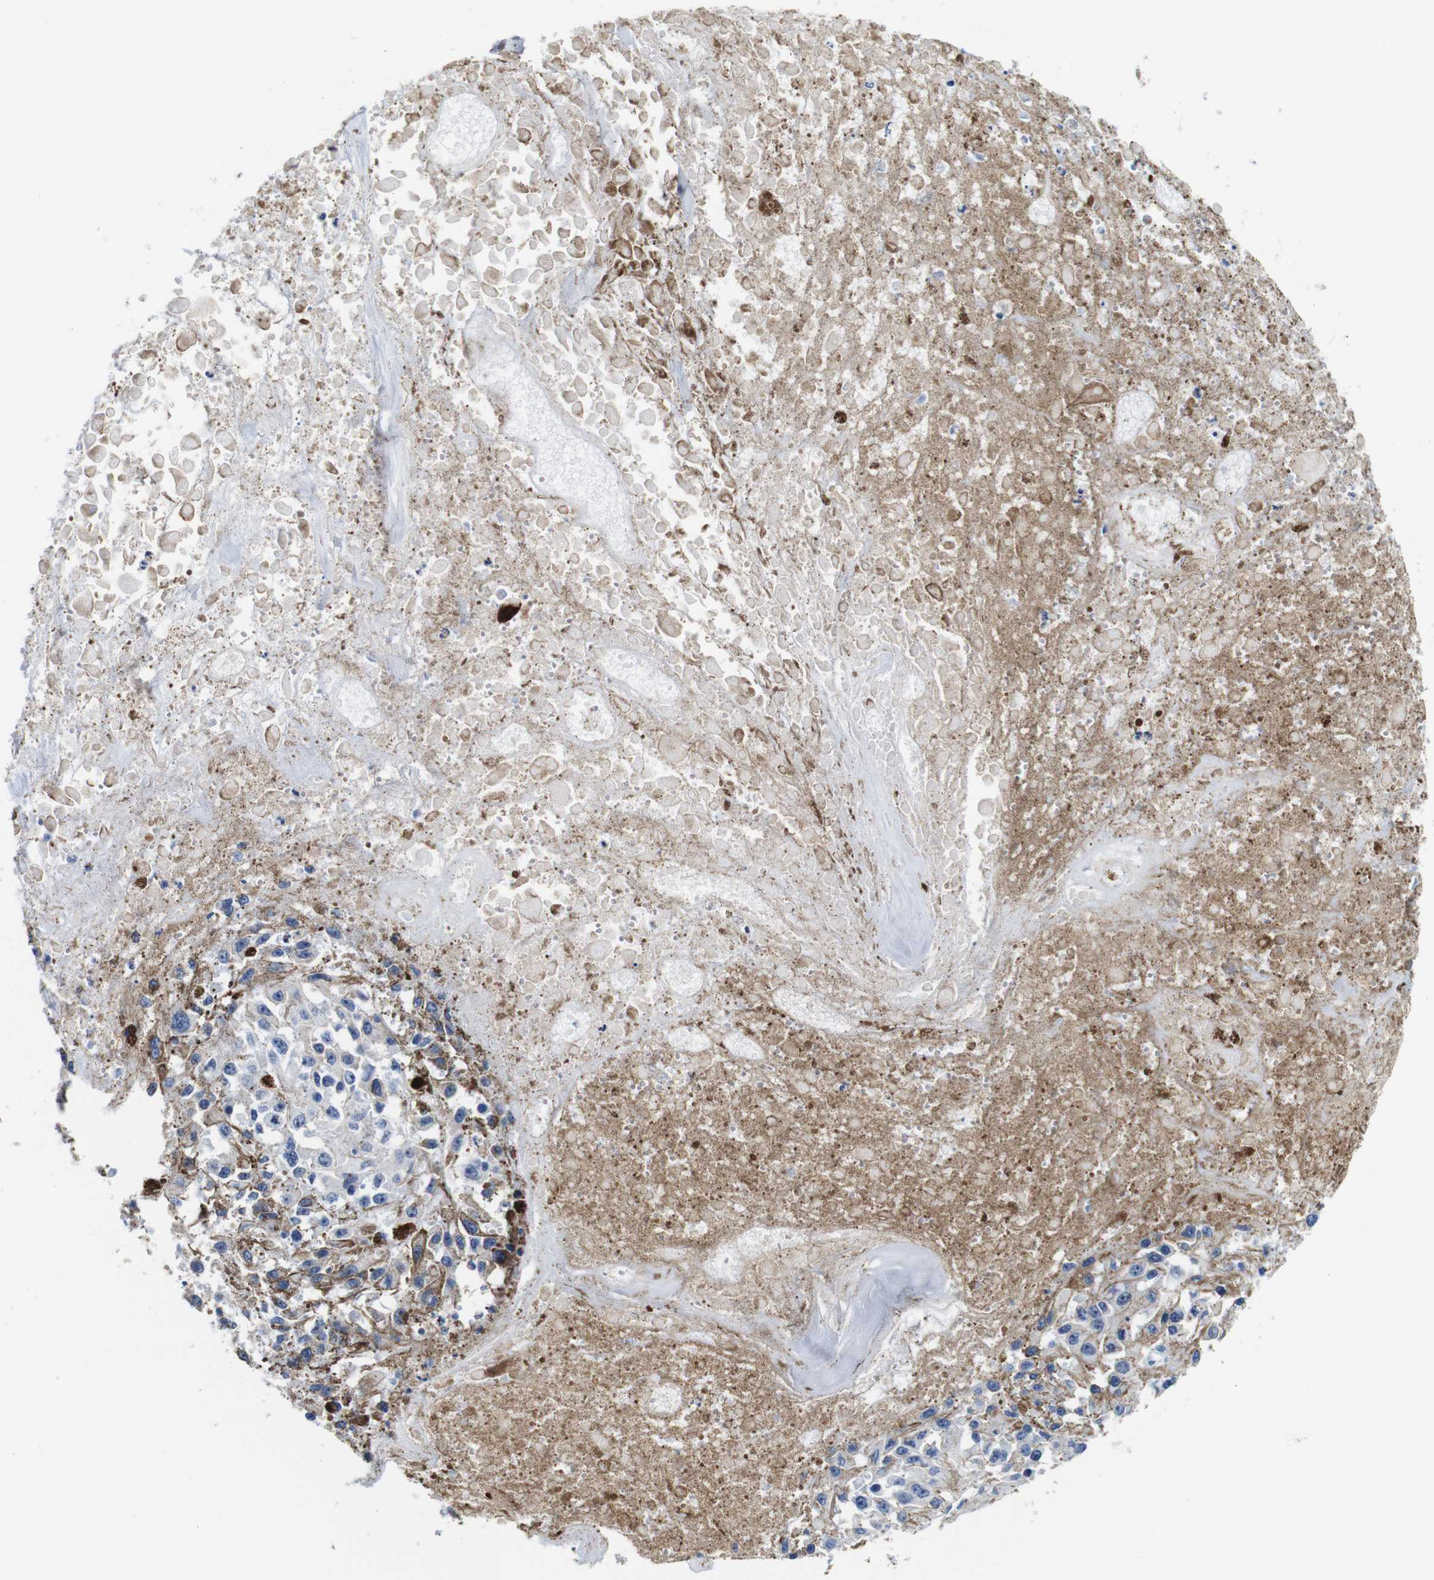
{"staining": {"intensity": "weak", "quantity": "<25%", "location": "cytoplasmic/membranous"}, "tissue": "melanoma", "cell_type": "Tumor cells", "image_type": "cancer", "snomed": [{"axis": "morphology", "description": "Malignant melanoma, Metastatic site"}, {"axis": "topography", "description": "Lymph node"}], "caption": "DAB immunohistochemical staining of human malignant melanoma (metastatic site) demonstrates no significant positivity in tumor cells.", "gene": "GP1BA", "patient": {"sex": "male", "age": 59}}